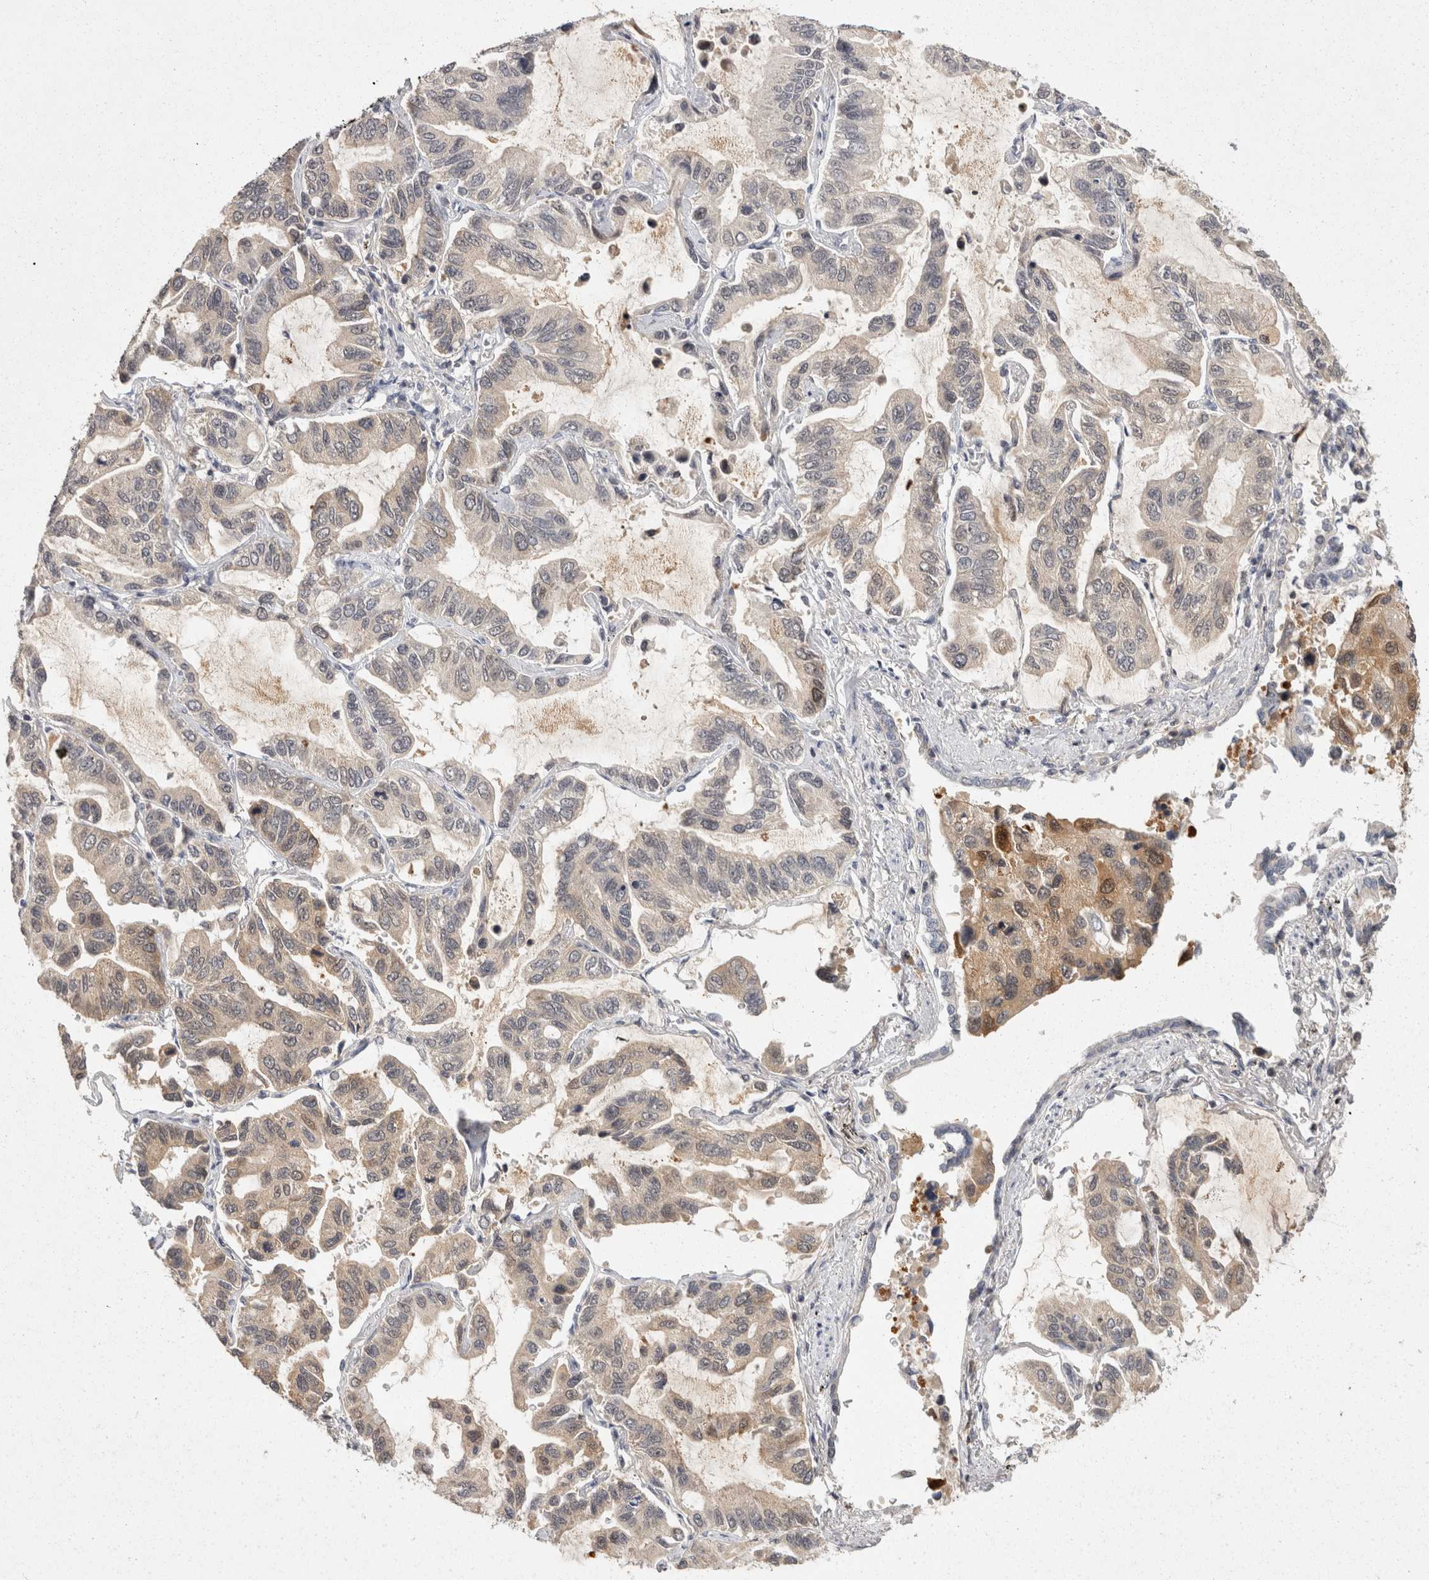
{"staining": {"intensity": "moderate", "quantity": "<25%", "location": "cytoplasmic/membranous,nuclear"}, "tissue": "lung cancer", "cell_type": "Tumor cells", "image_type": "cancer", "snomed": [{"axis": "morphology", "description": "Adenocarcinoma, NOS"}, {"axis": "topography", "description": "Lung"}], "caption": "Immunohistochemistry histopathology image of adenocarcinoma (lung) stained for a protein (brown), which shows low levels of moderate cytoplasmic/membranous and nuclear expression in approximately <25% of tumor cells.", "gene": "ACAT2", "patient": {"sex": "male", "age": 64}}